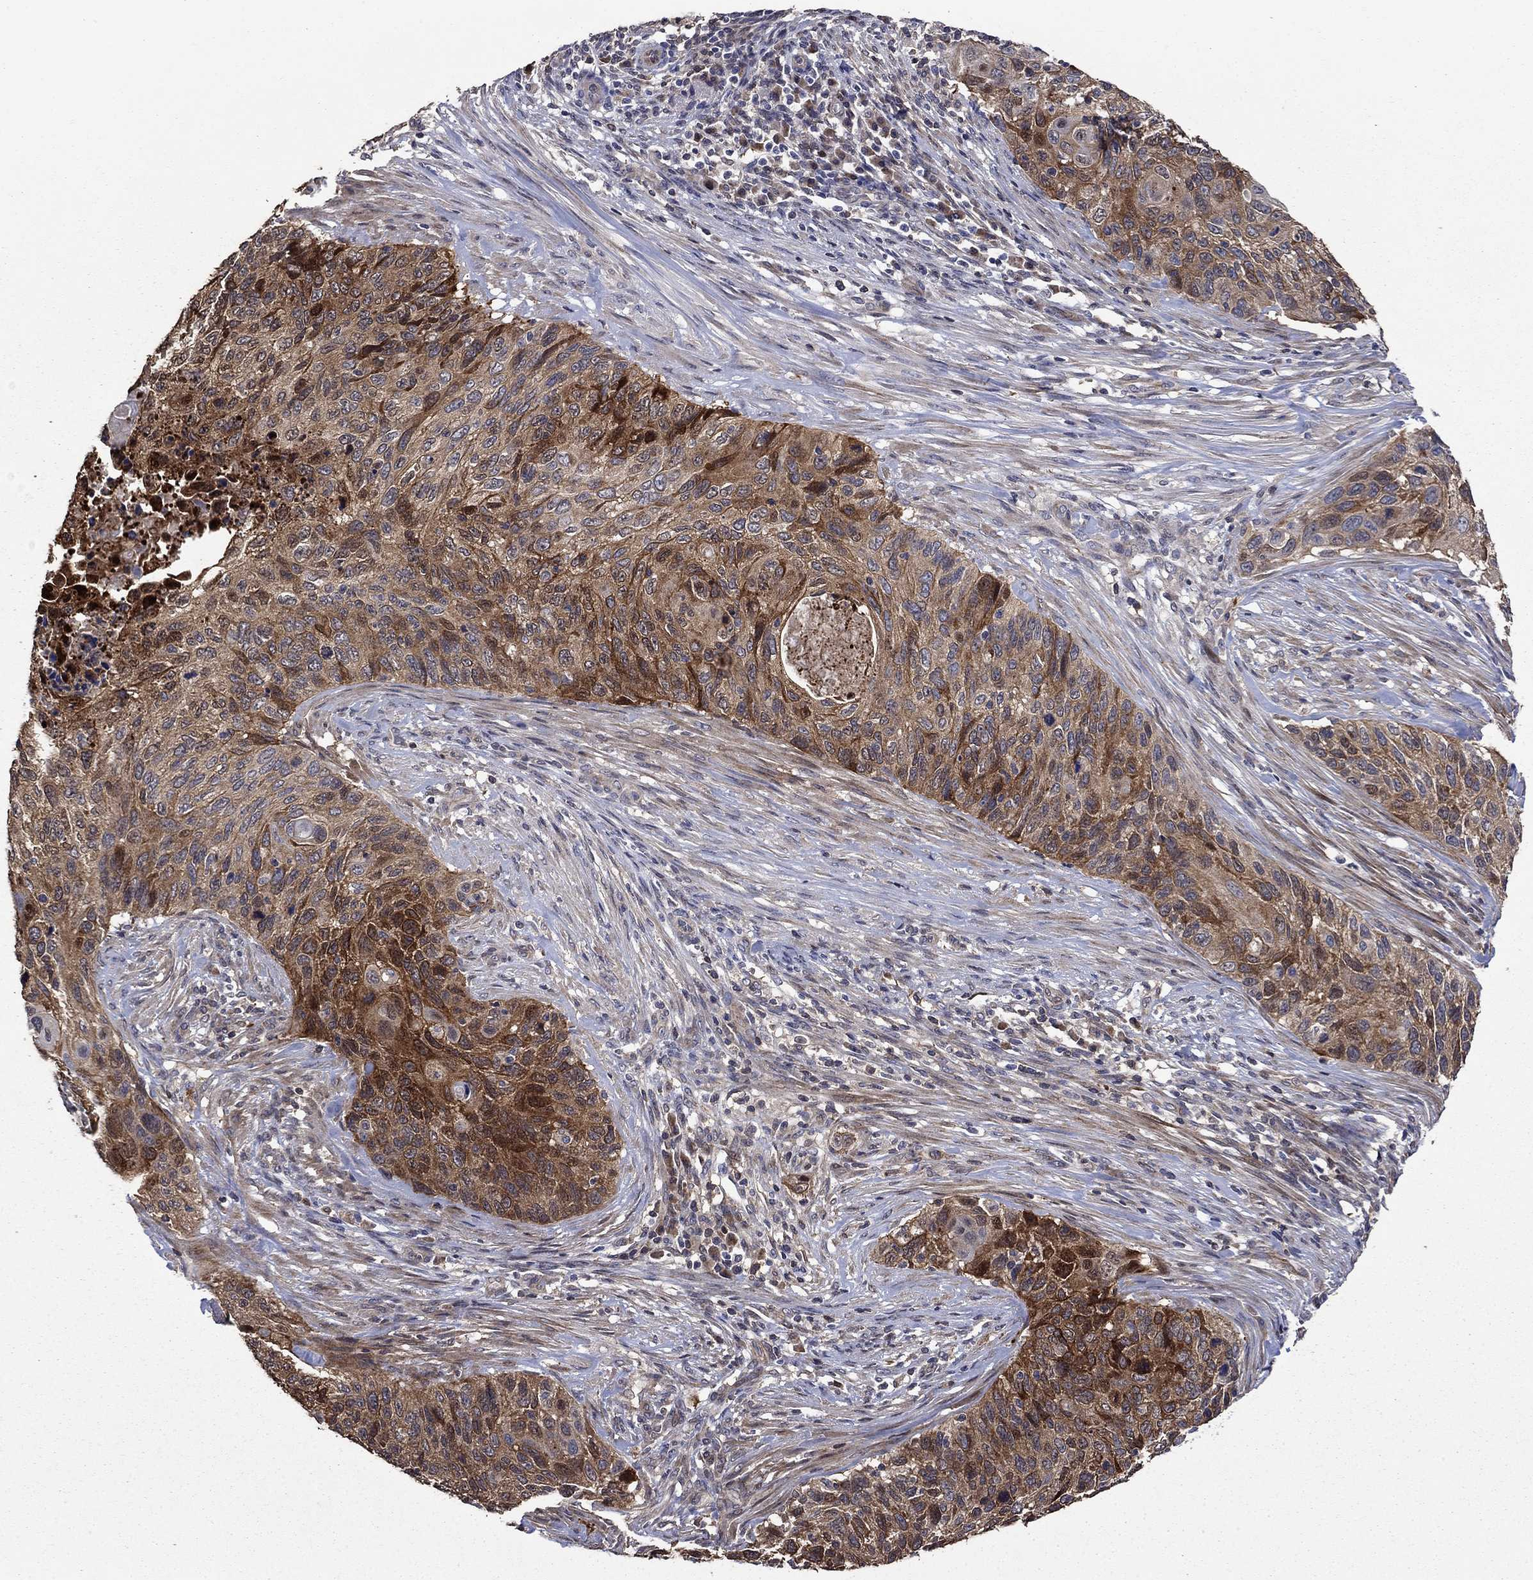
{"staining": {"intensity": "moderate", "quantity": ">75%", "location": "cytoplasmic/membranous"}, "tissue": "cervical cancer", "cell_type": "Tumor cells", "image_type": "cancer", "snomed": [{"axis": "morphology", "description": "Squamous cell carcinoma, NOS"}, {"axis": "topography", "description": "Cervix"}], "caption": "This image shows cervical cancer (squamous cell carcinoma) stained with IHC to label a protein in brown. The cytoplasmic/membranous of tumor cells show moderate positivity for the protein. Nuclei are counter-stained blue.", "gene": "DVL1", "patient": {"sex": "female", "age": 70}}